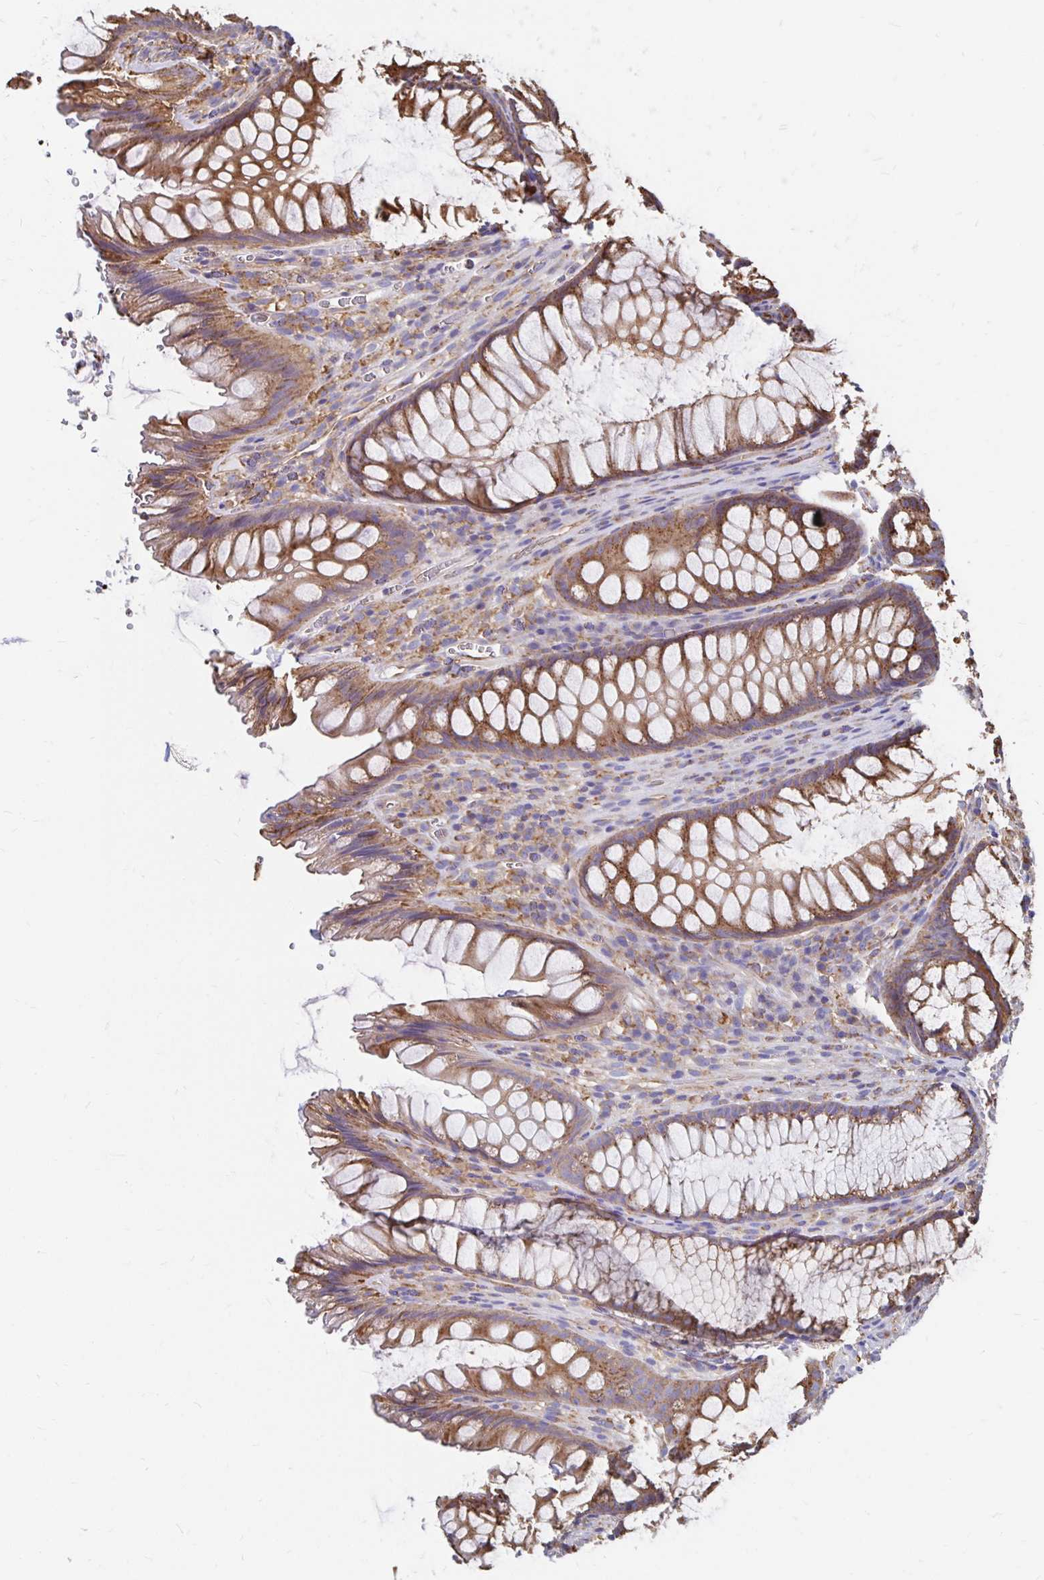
{"staining": {"intensity": "moderate", "quantity": ">75%", "location": "cytoplasmic/membranous"}, "tissue": "rectum", "cell_type": "Glandular cells", "image_type": "normal", "snomed": [{"axis": "morphology", "description": "Normal tissue, NOS"}, {"axis": "topography", "description": "Rectum"}], "caption": "The micrograph demonstrates a brown stain indicating the presence of a protein in the cytoplasmic/membranous of glandular cells in rectum. The staining was performed using DAB to visualize the protein expression in brown, while the nuclei were stained in blue with hematoxylin (Magnification: 20x).", "gene": "CLTC", "patient": {"sex": "male", "age": 53}}